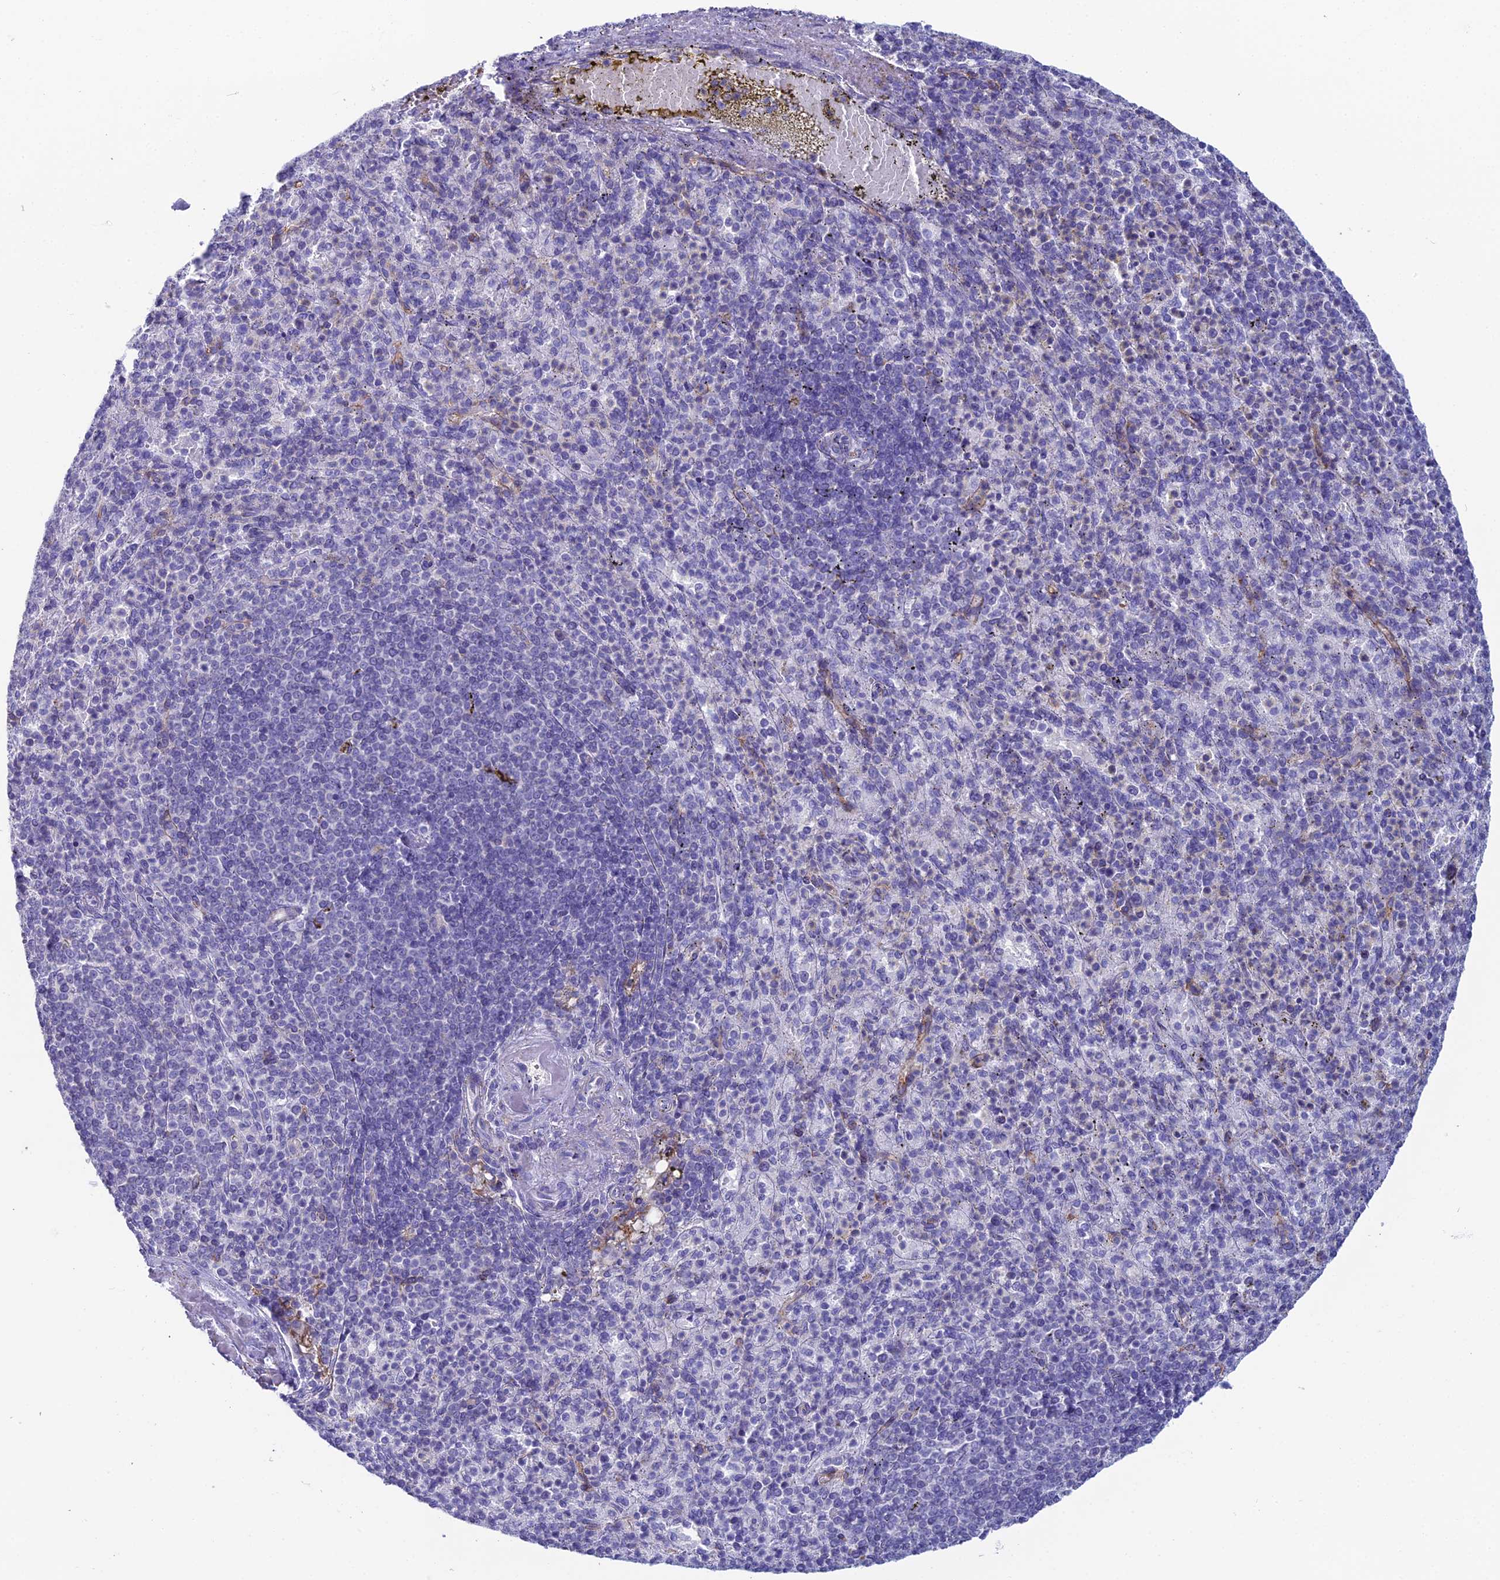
{"staining": {"intensity": "negative", "quantity": "none", "location": "none"}, "tissue": "spleen", "cell_type": "Cells in red pulp", "image_type": "normal", "snomed": [{"axis": "morphology", "description": "Normal tissue, NOS"}, {"axis": "topography", "description": "Spleen"}], "caption": "This is an immunohistochemistry (IHC) photomicrograph of benign human spleen. There is no staining in cells in red pulp.", "gene": "ACE", "patient": {"sex": "female", "age": 74}}